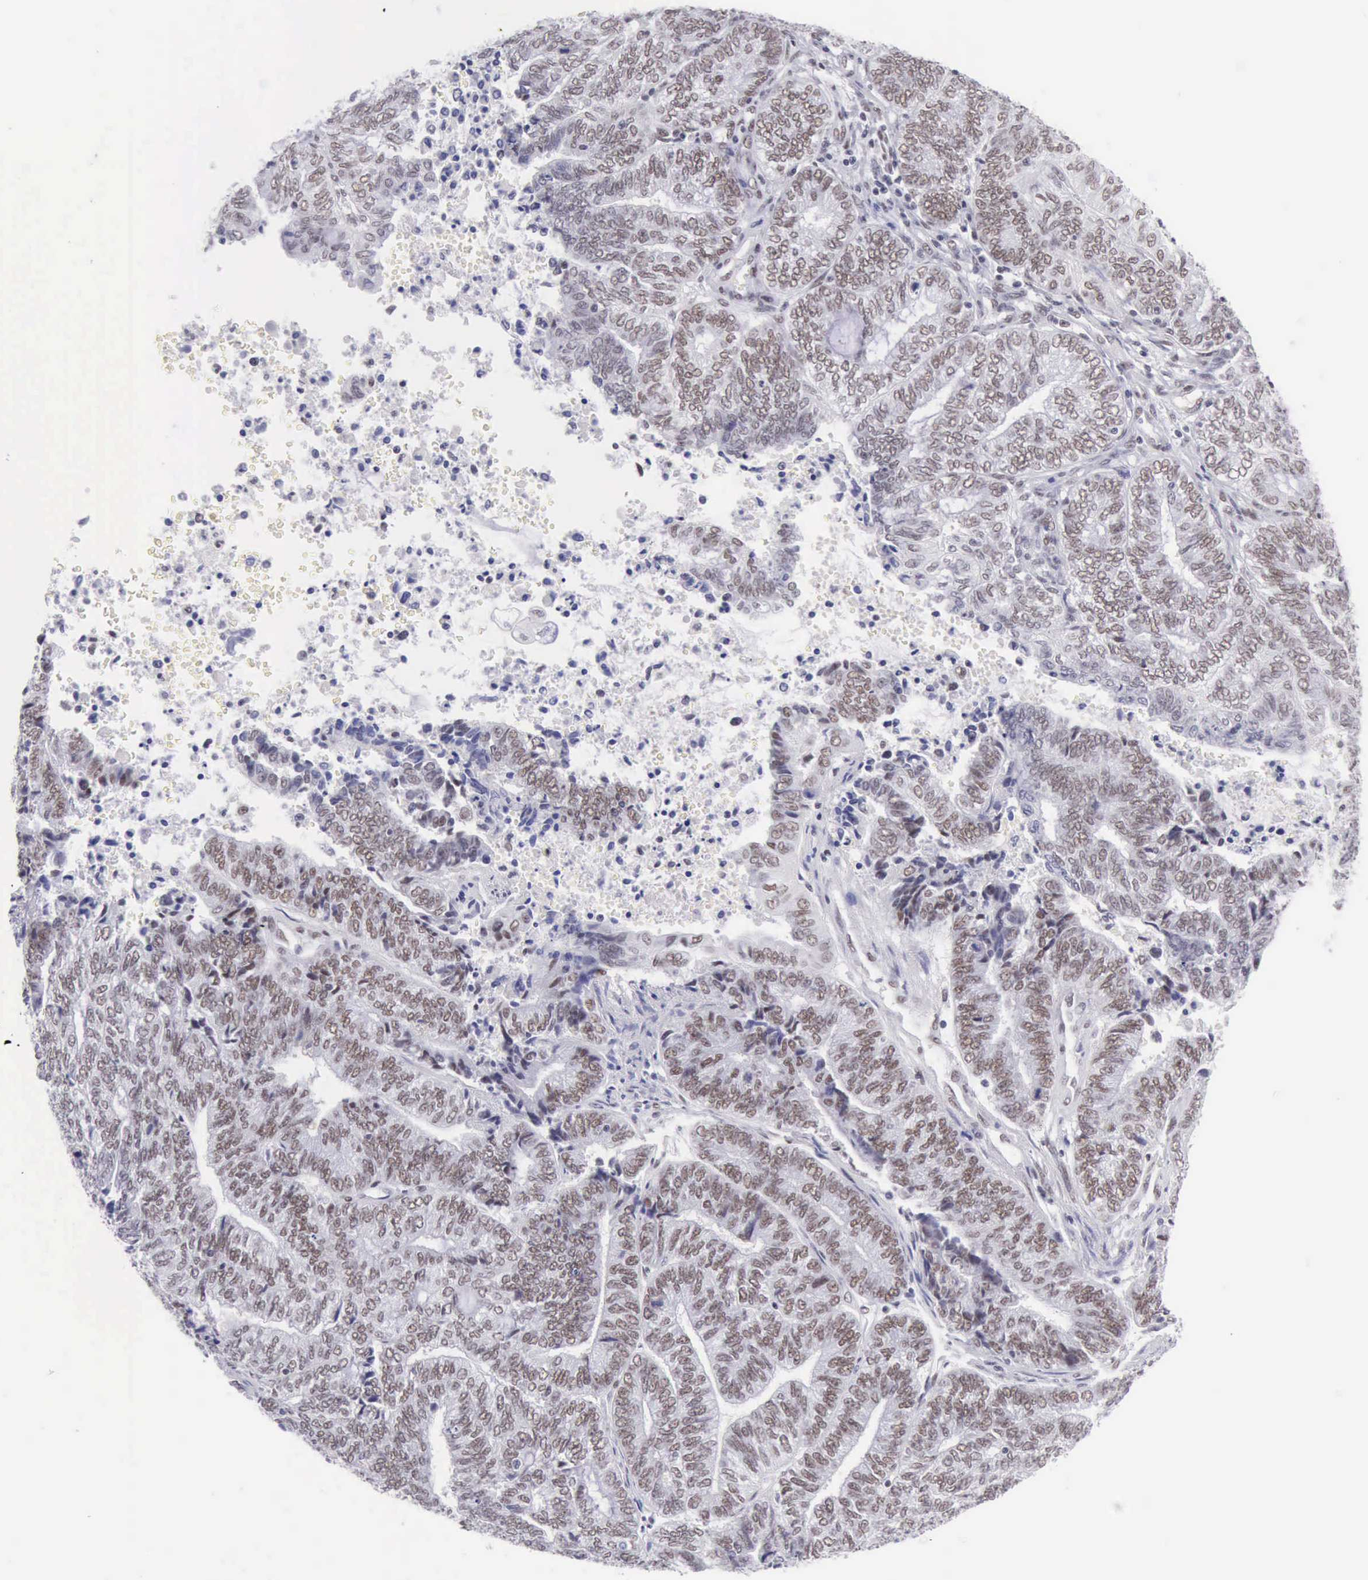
{"staining": {"intensity": "weak", "quantity": "25%-75%", "location": "nuclear"}, "tissue": "endometrial cancer", "cell_type": "Tumor cells", "image_type": "cancer", "snomed": [{"axis": "morphology", "description": "Adenocarcinoma, NOS"}, {"axis": "topography", "description": "Uterus"}, {"axis": "topography", "description": "Endometrium"}], "caption": "Weak nuclear protein staining is seen in about 25%-75% of tumor cells in adenocarcinoma (endometrial).", "gene": "EP300", "patient": {"sex": "female", "age": 70}}